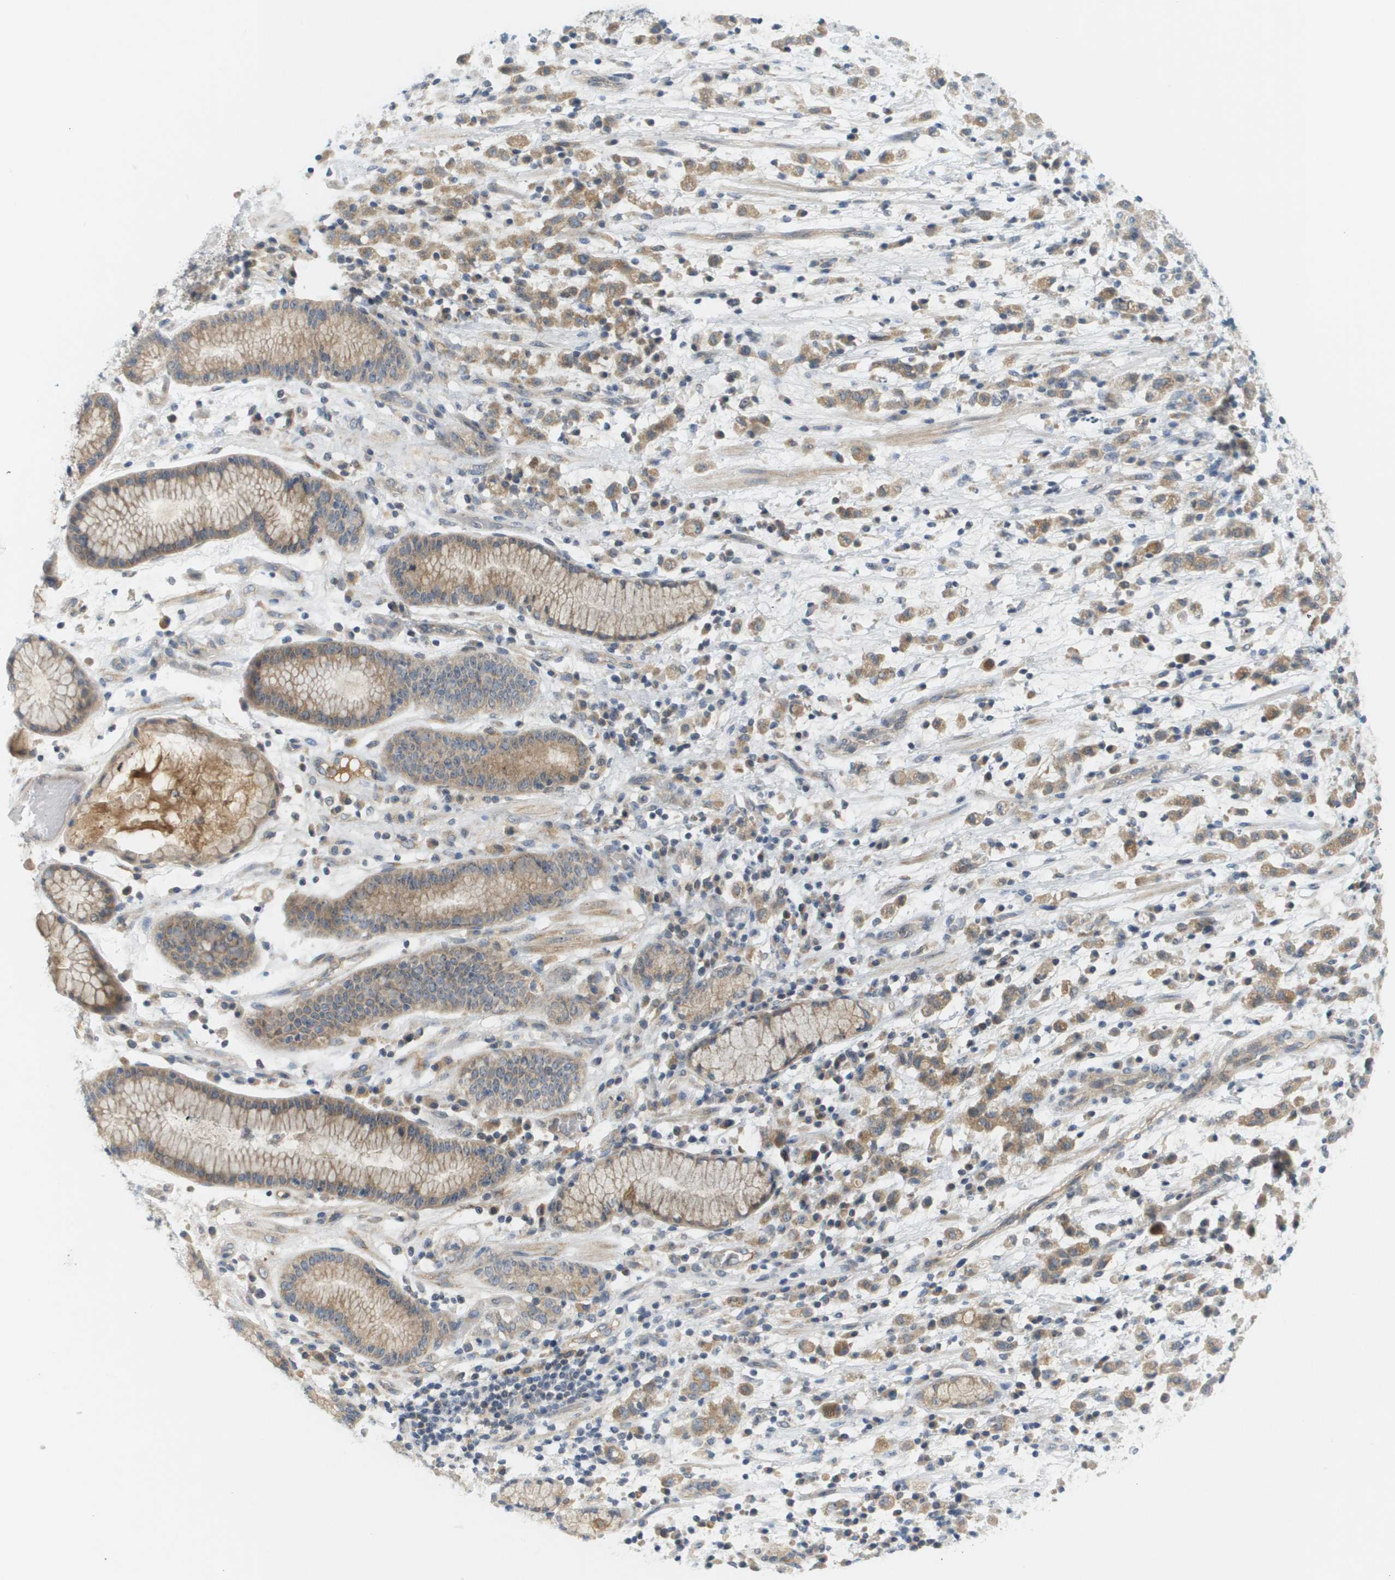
{"staining": {"intensity": "moderate", "quantity": ">75%", "location": "cytoplasmic/membranous"}, "tissue": "stomach cancer", "cell_type": "Tumor cells", "image_type": "cancer", "snomed": [{"axis": "morphology", "description": "Adenocarcinoma, NOS"}, {"axis": "topography", "description": "Stomach, lower"}], "caption": "Adenocarcinoma (stomach) was stained to show a protein in brown. There is medium levels of moderate cytoplasmic/membranous positivity in about >75% of tumor cells.", "gene": "PROC", "patient": {"sex": "male", "age": 88}}